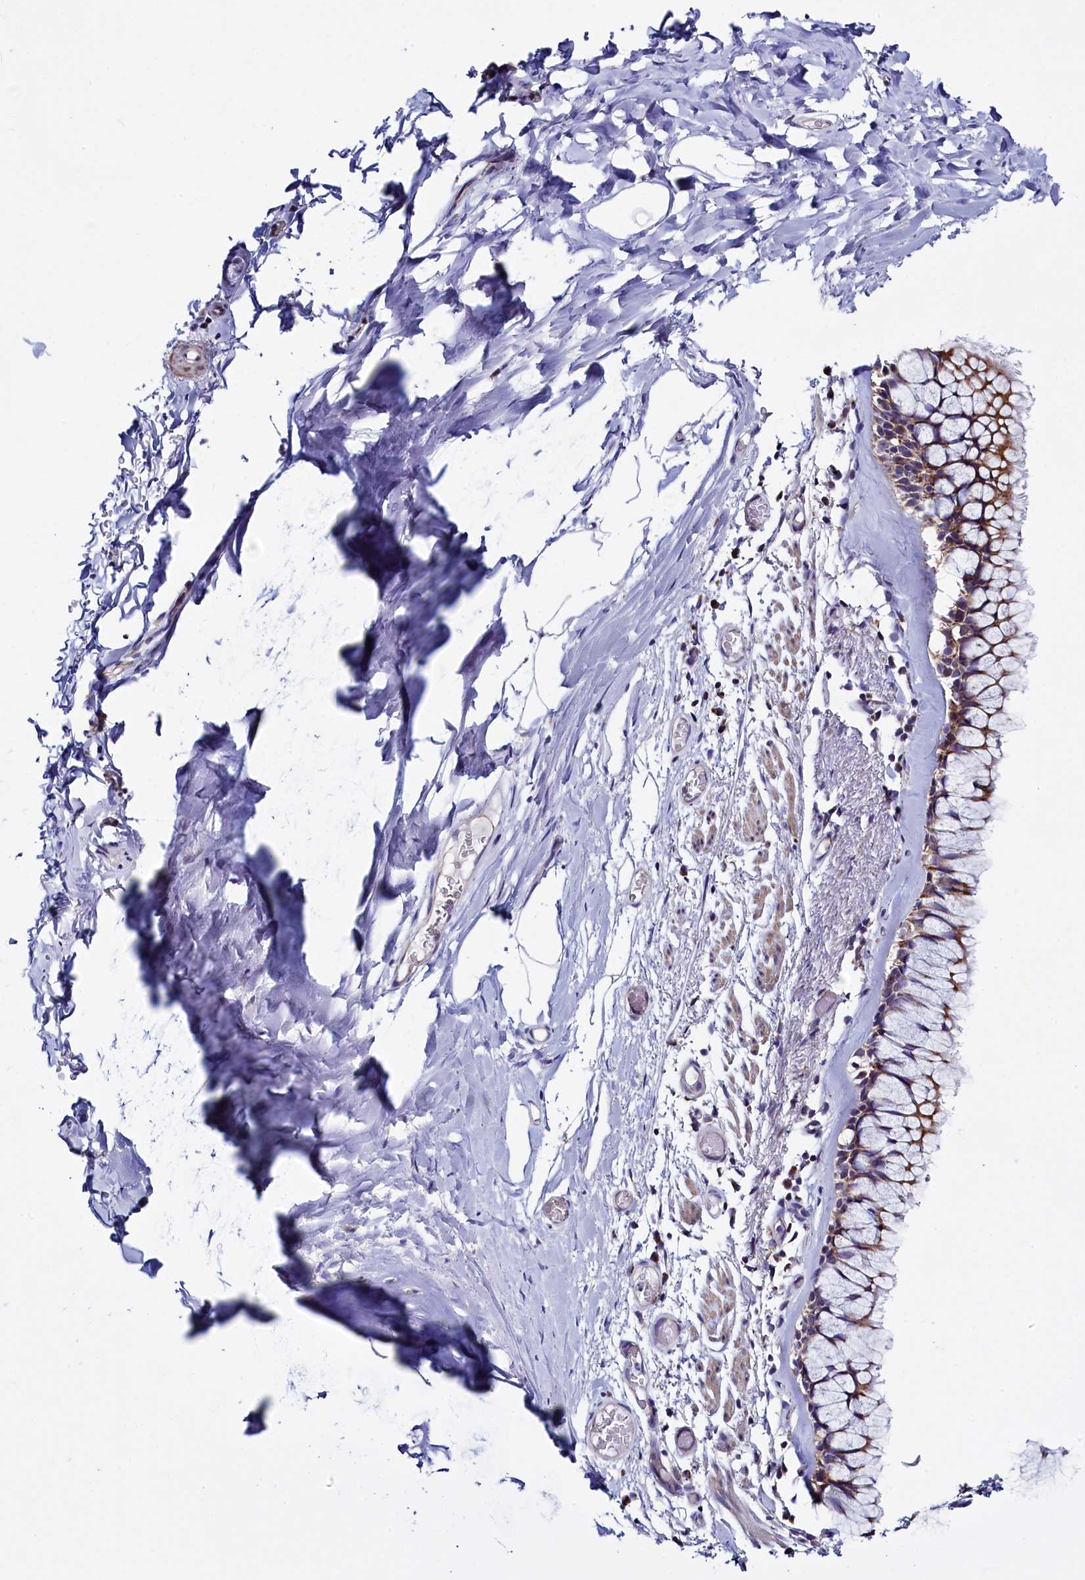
{"staining": {"intensity": "strong", "quantity": "25%-75%", "location": "cytoplasmic/membranous"}, "tissue": "bronchus", "cell_type": "Respiratory epithelial cells", "image_type": "normal", "snomed": [{"axis": "morphology", "description": "Normal tissue, NOS"}, {"axis": "topography", "description": "Bronchus"}], "caption": "Immunohistochemical staining of unremarkable human bronchus exhibits strong cytoplasmic/membranous protein positivity in about 25%-75% of respiratory epithelial cells. (DAB = brown stain, brightfield microscopy at high magnification).", "gene": "IFT122", "patient": {"sex": "male", "age": 65}}